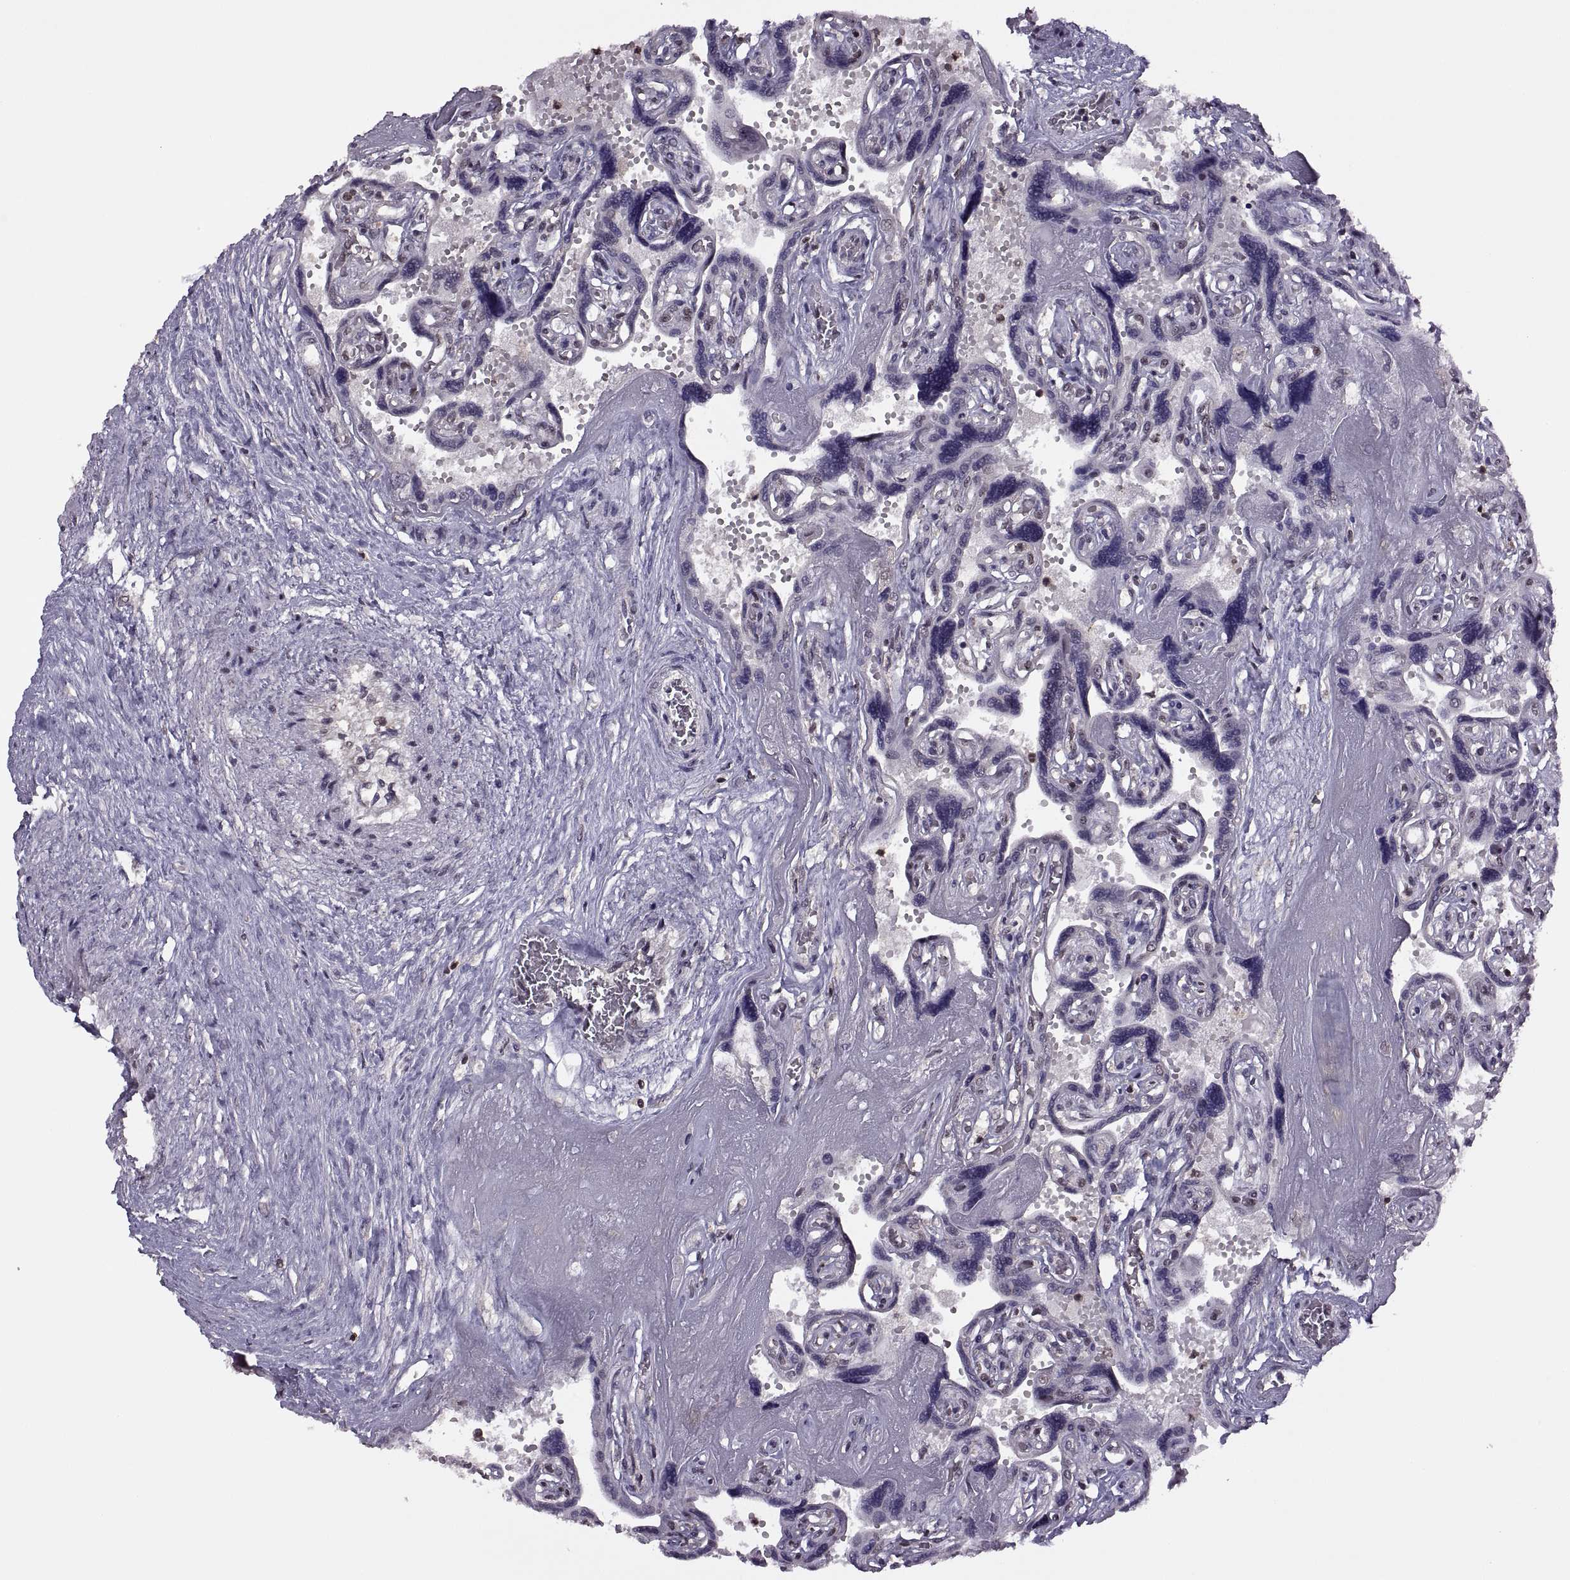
{"staining": {"intensity": "strong", "quantity": ">75%", "location": "nuclear"}, "tissue": "placenta", "cell_type": "Decidual cells", "image_type": "normal", "snomed": [{"axis": "morphology", "description": "Normal tissue, NOS"}, {"axis": "topography", "description": "Placenta"}], "caption": "Decidual cells show strong nuclear staining in approximately >75% of cells in normal placenta.", "gene": "INTS3", "patient": {"sex": "female", "age": 32}}